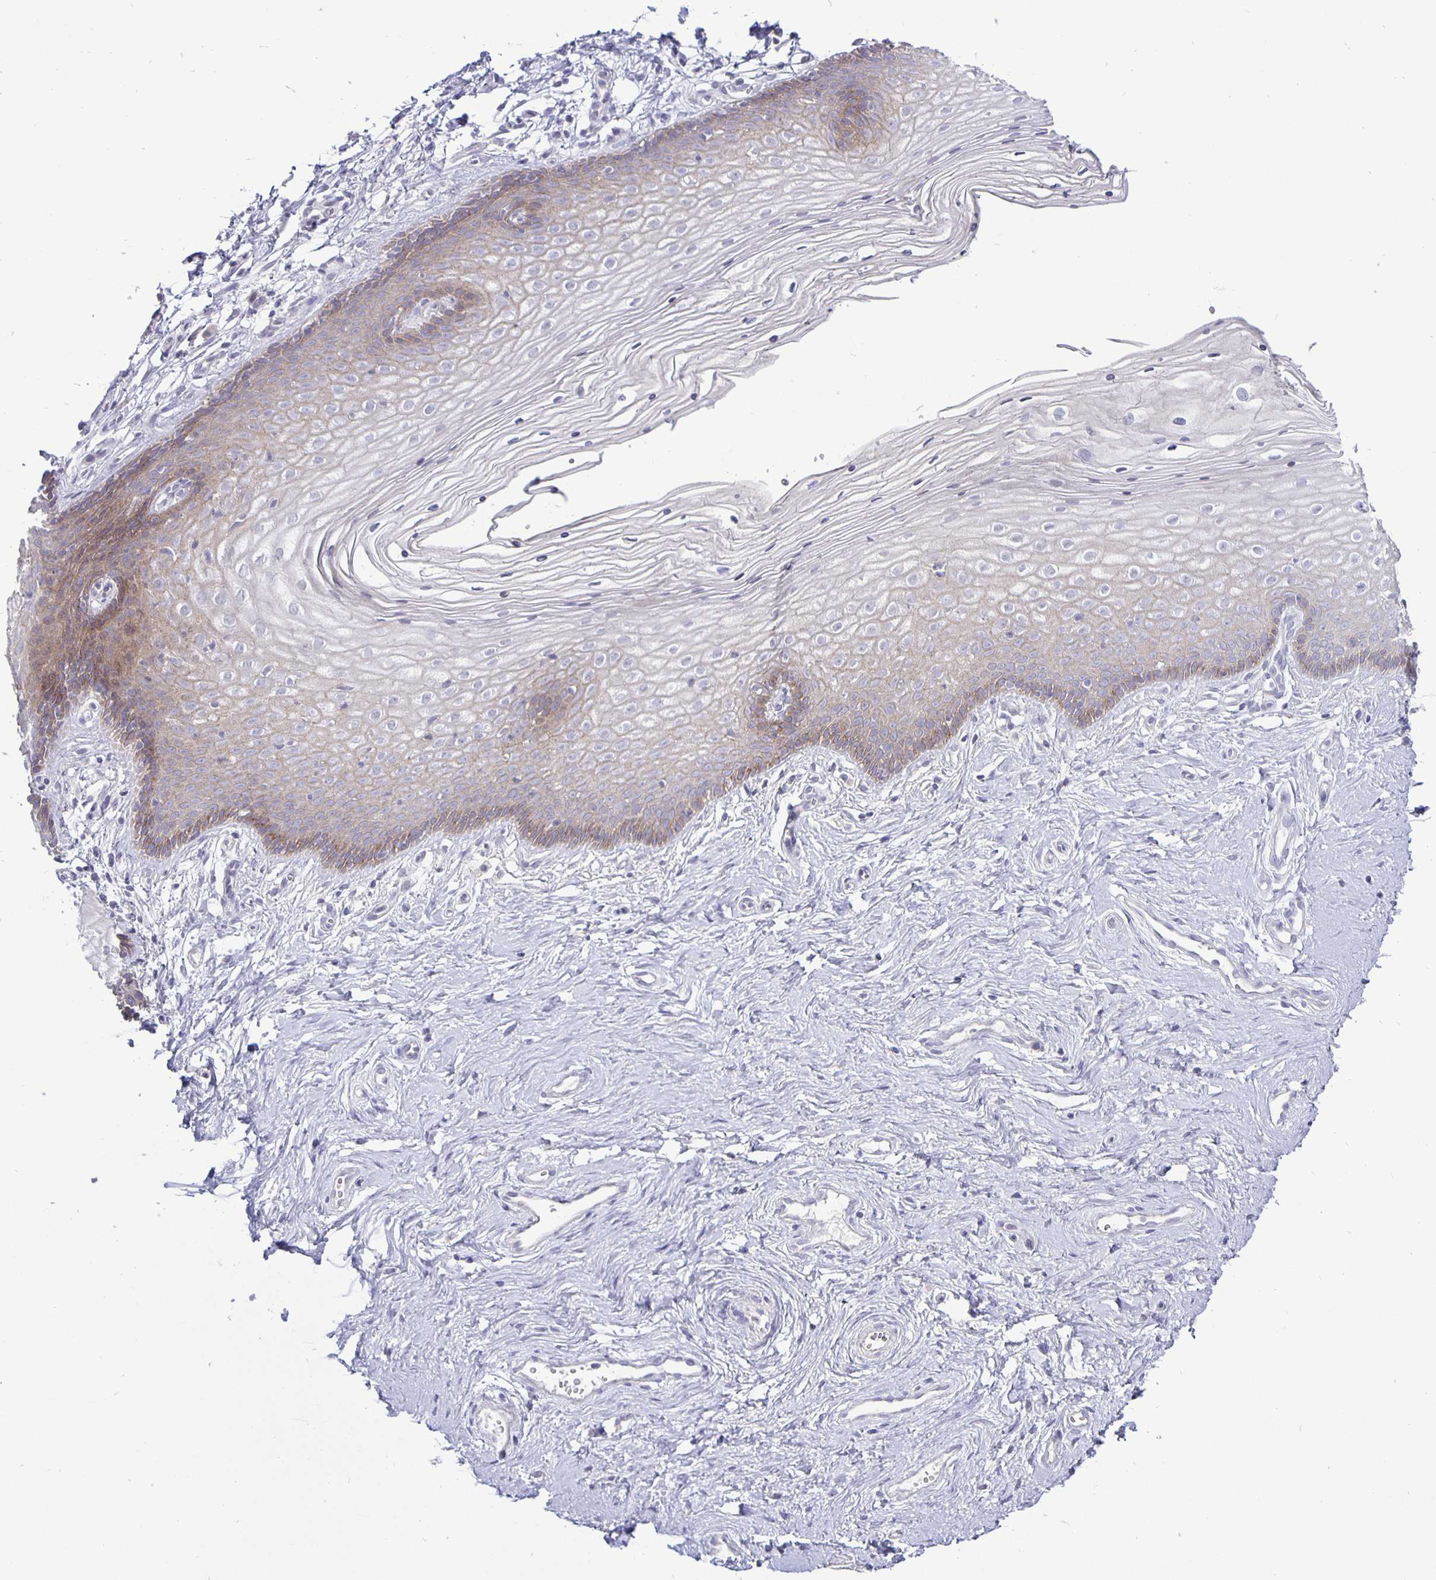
{"staining": {"intensity": "moderate", "quantity": "<25%", "location": "cytoplasmic/membranous"}, "tissue": "vagina", "cell_type": "Squamous epithelial cells", "image_type": "normal", "snomed": [{"axis": "morphology", "description": "Normal tissue, NOS"}, {"axis": "topography", "description": "Vagina"}], "caption": "Squamous epithelial cells demonstrate low levels of moderate cytoplasmic/membranous positivity in approximately <25% of cells in benign vagina. Using DAB (3,3'-diaminobenzidine) (brown) and hematoxylin (blue) stains, captured at high magnification using brightfield microscopy.", "gene": "ERBB2", "patient": {"sex": "female", "age": 38}}